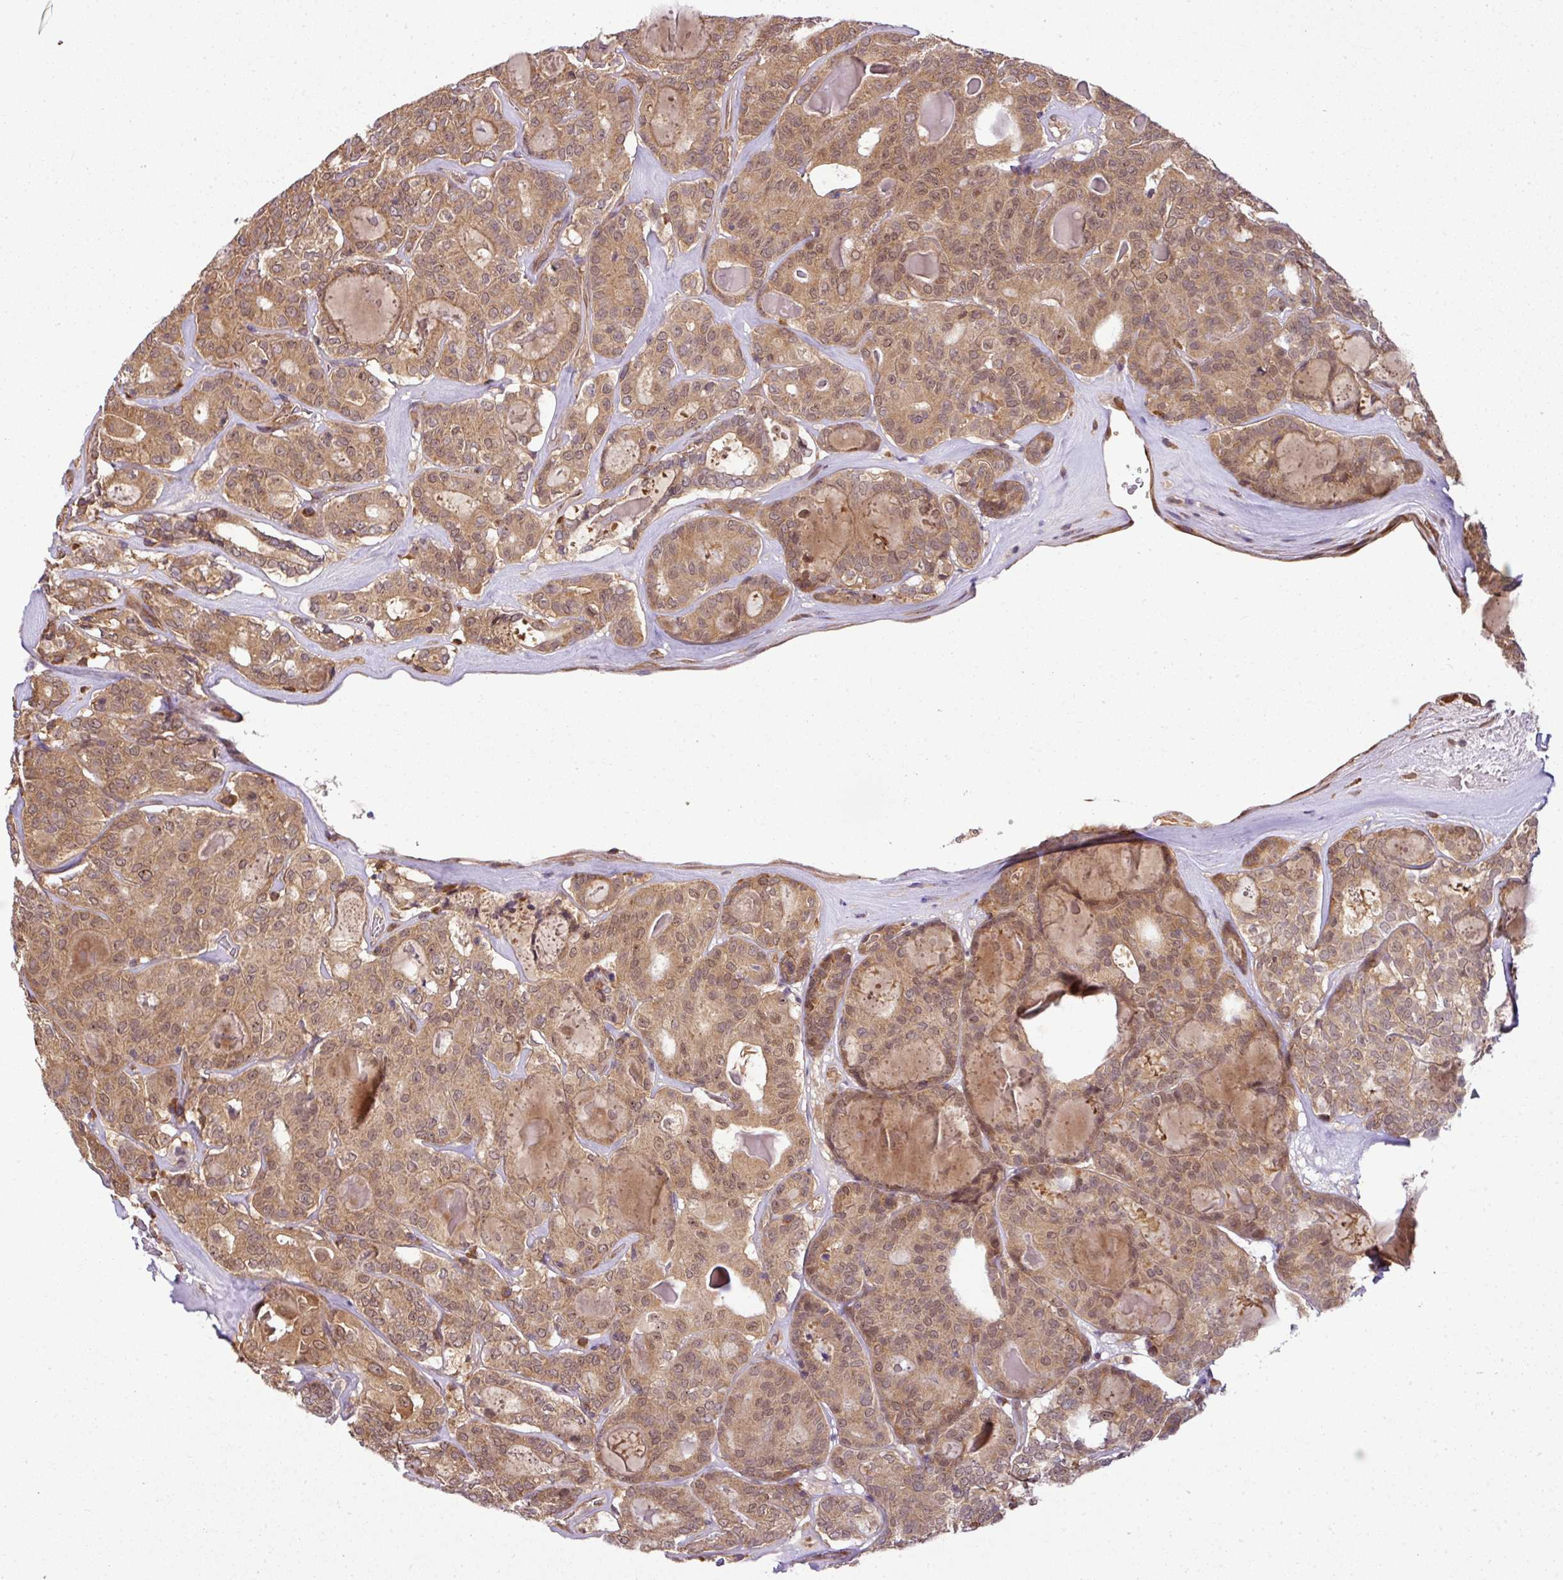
{"staining": {"intensity": "moderate", "quantity": ">75%", "location": "cytoplasmic/membranous,nuclear"}, "tissue": "thyroid cancer", "cell_type": "Tumor cells", "image_type": "cancer", "snomed": [{"axis": "morphology", "description": "Papillary adenocarcinoma, NOS"}, {"axis": "topography", "description": "Thyroid gland"}], "caption": "This image reveals papillary adenocarcinoma (thyroid) stained with immunohistochemistry (IHC) to label a protein in brown. The cytoplasmic/membranous and nuclear of tumor cells show moderate positivity for the protein. Nuclei are counter-stained blue.", "gene": "RBM4B", "patient": {"sex": "female", "age": 72}}